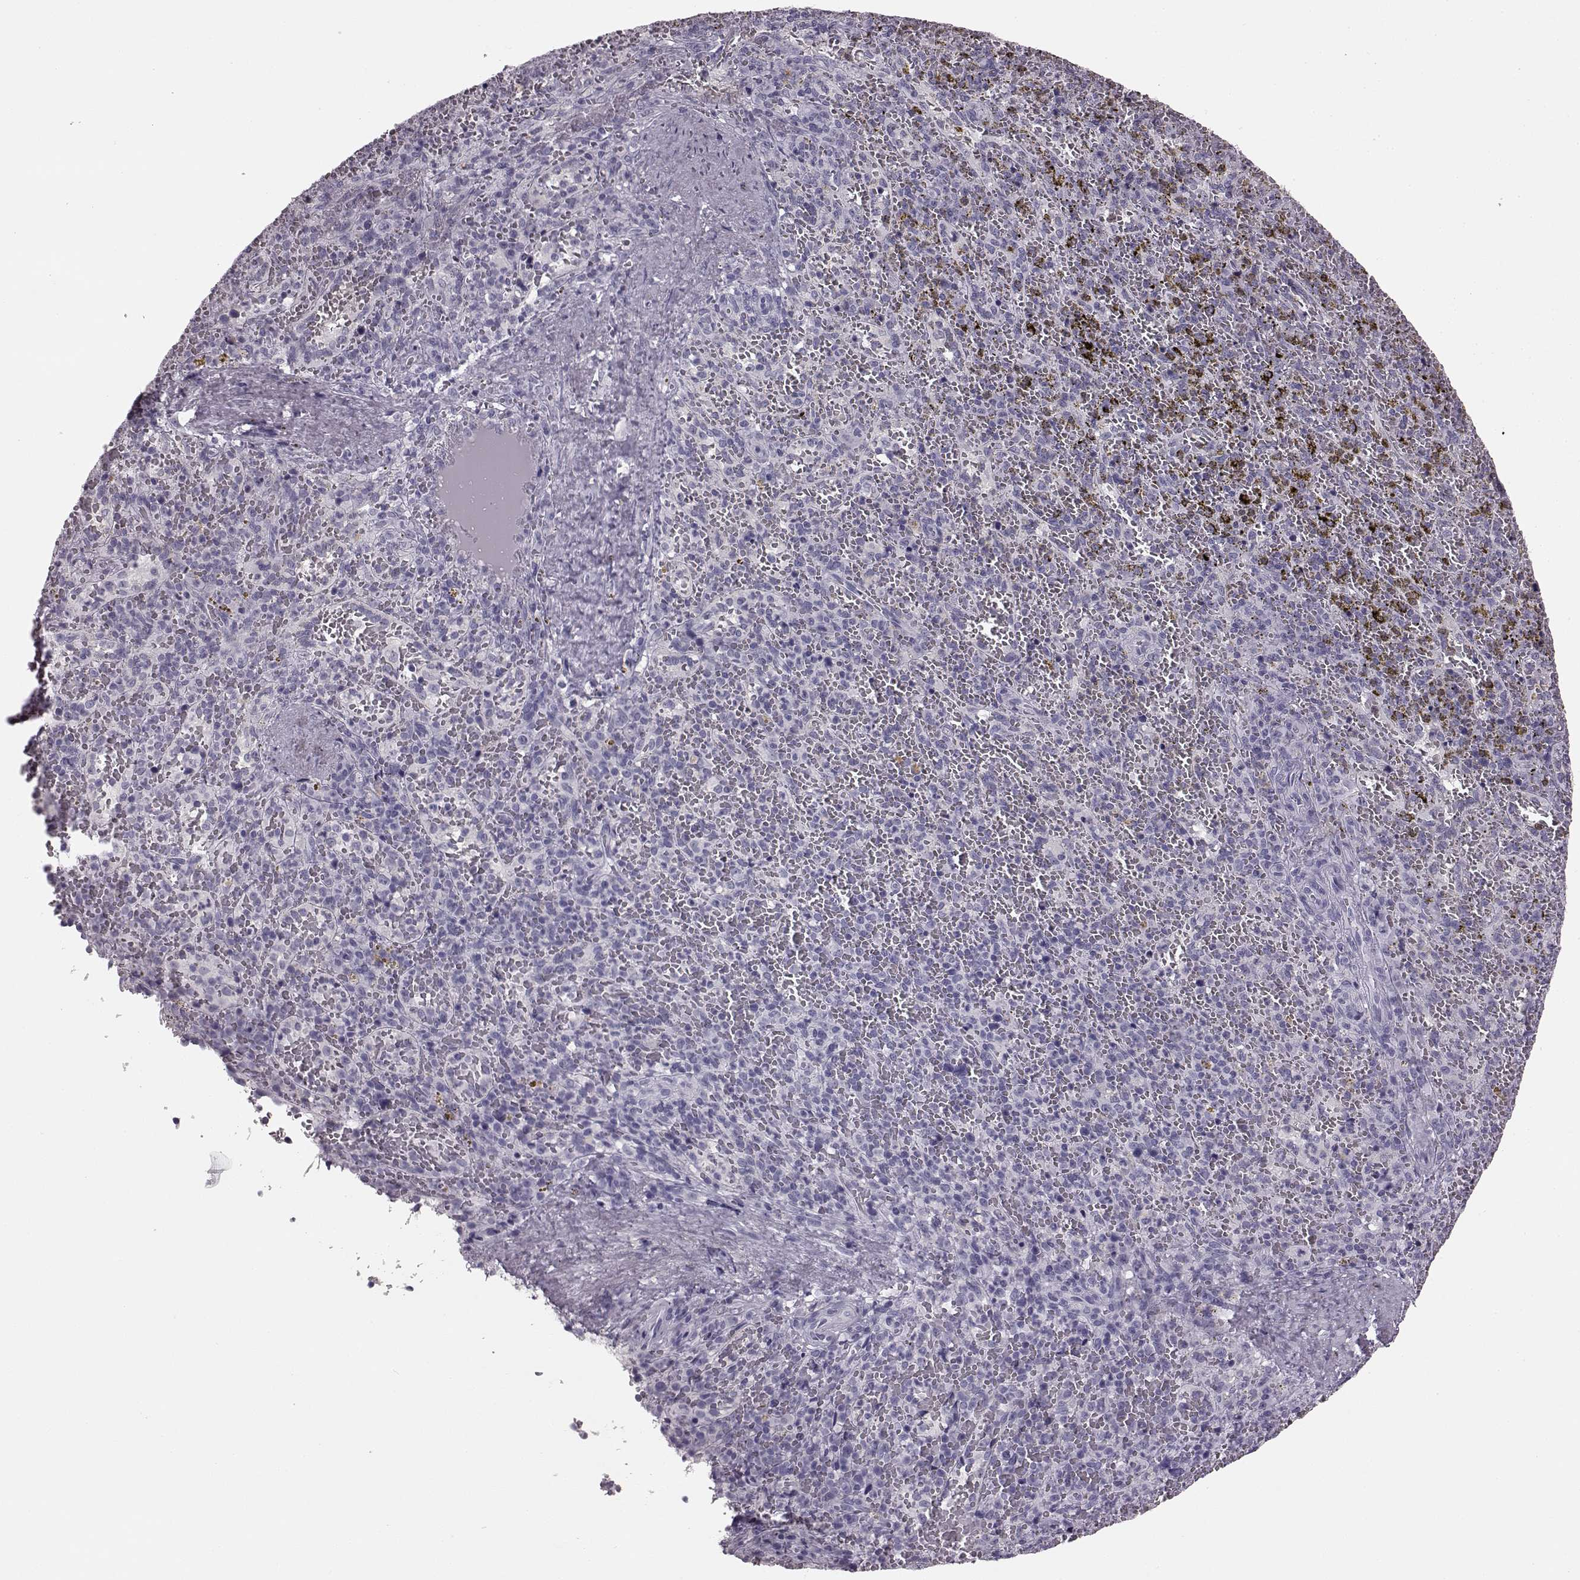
{"staining": {"intensity": "negative", "quantity": "none", "location": "none"}, "tissue": "spleen", "cell_type": "Cells in red pulp", "image_type": "normal", "snomed": [{"axis": "morphology", "description": "Normal tissue, NOS"}, {"axis": "topography", "description": "Spleen"}], "caption": "Protein analysis of unremarkable spleen exhibits no significant positivity in cells in red pulp.", "gene": "AIPL1", "patient": {"sex": "female", "age": 50}}